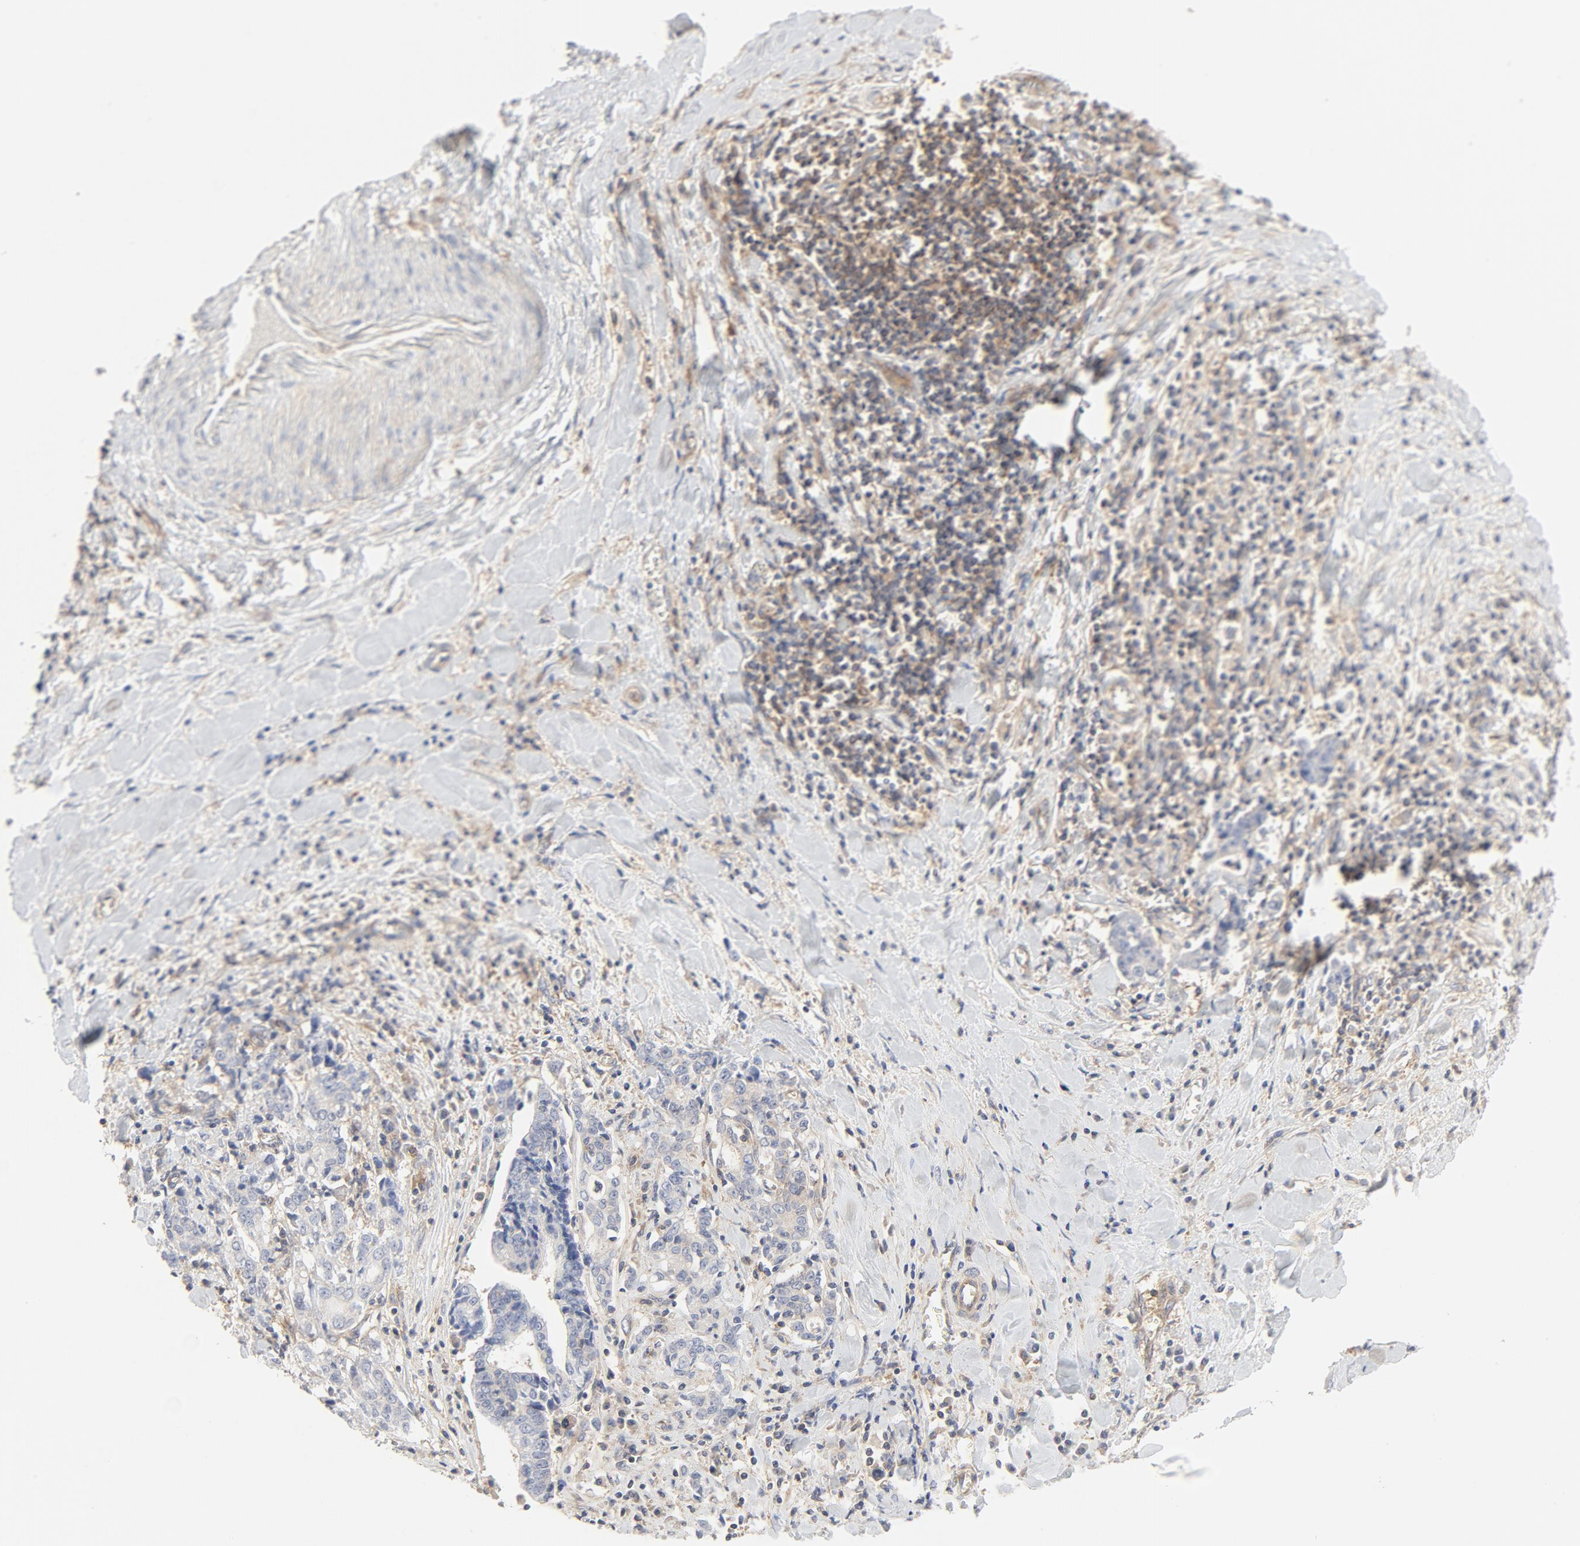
{"staining": {"intensity": "weak", "quantity": "<25%", "location": "cytoplasmic/membranous"}, "tissue": "liver cancer", "cell_type": "Tumor cells", "image_type": "cancer", "snomed": [{"axis": "morphology", "description": "Cholangiocarcinoma"}, {"axis": "topography", "description": "Liver"}], "caption": "DAB (3,3'-diaminobenzidine) immunohistochemical staining of human liver cancer (cholangiocarcinoma) shows no significant positivity in tumor cells.", "gene": "RABEP1", "patient": {"sex": "male", "age": 57}}